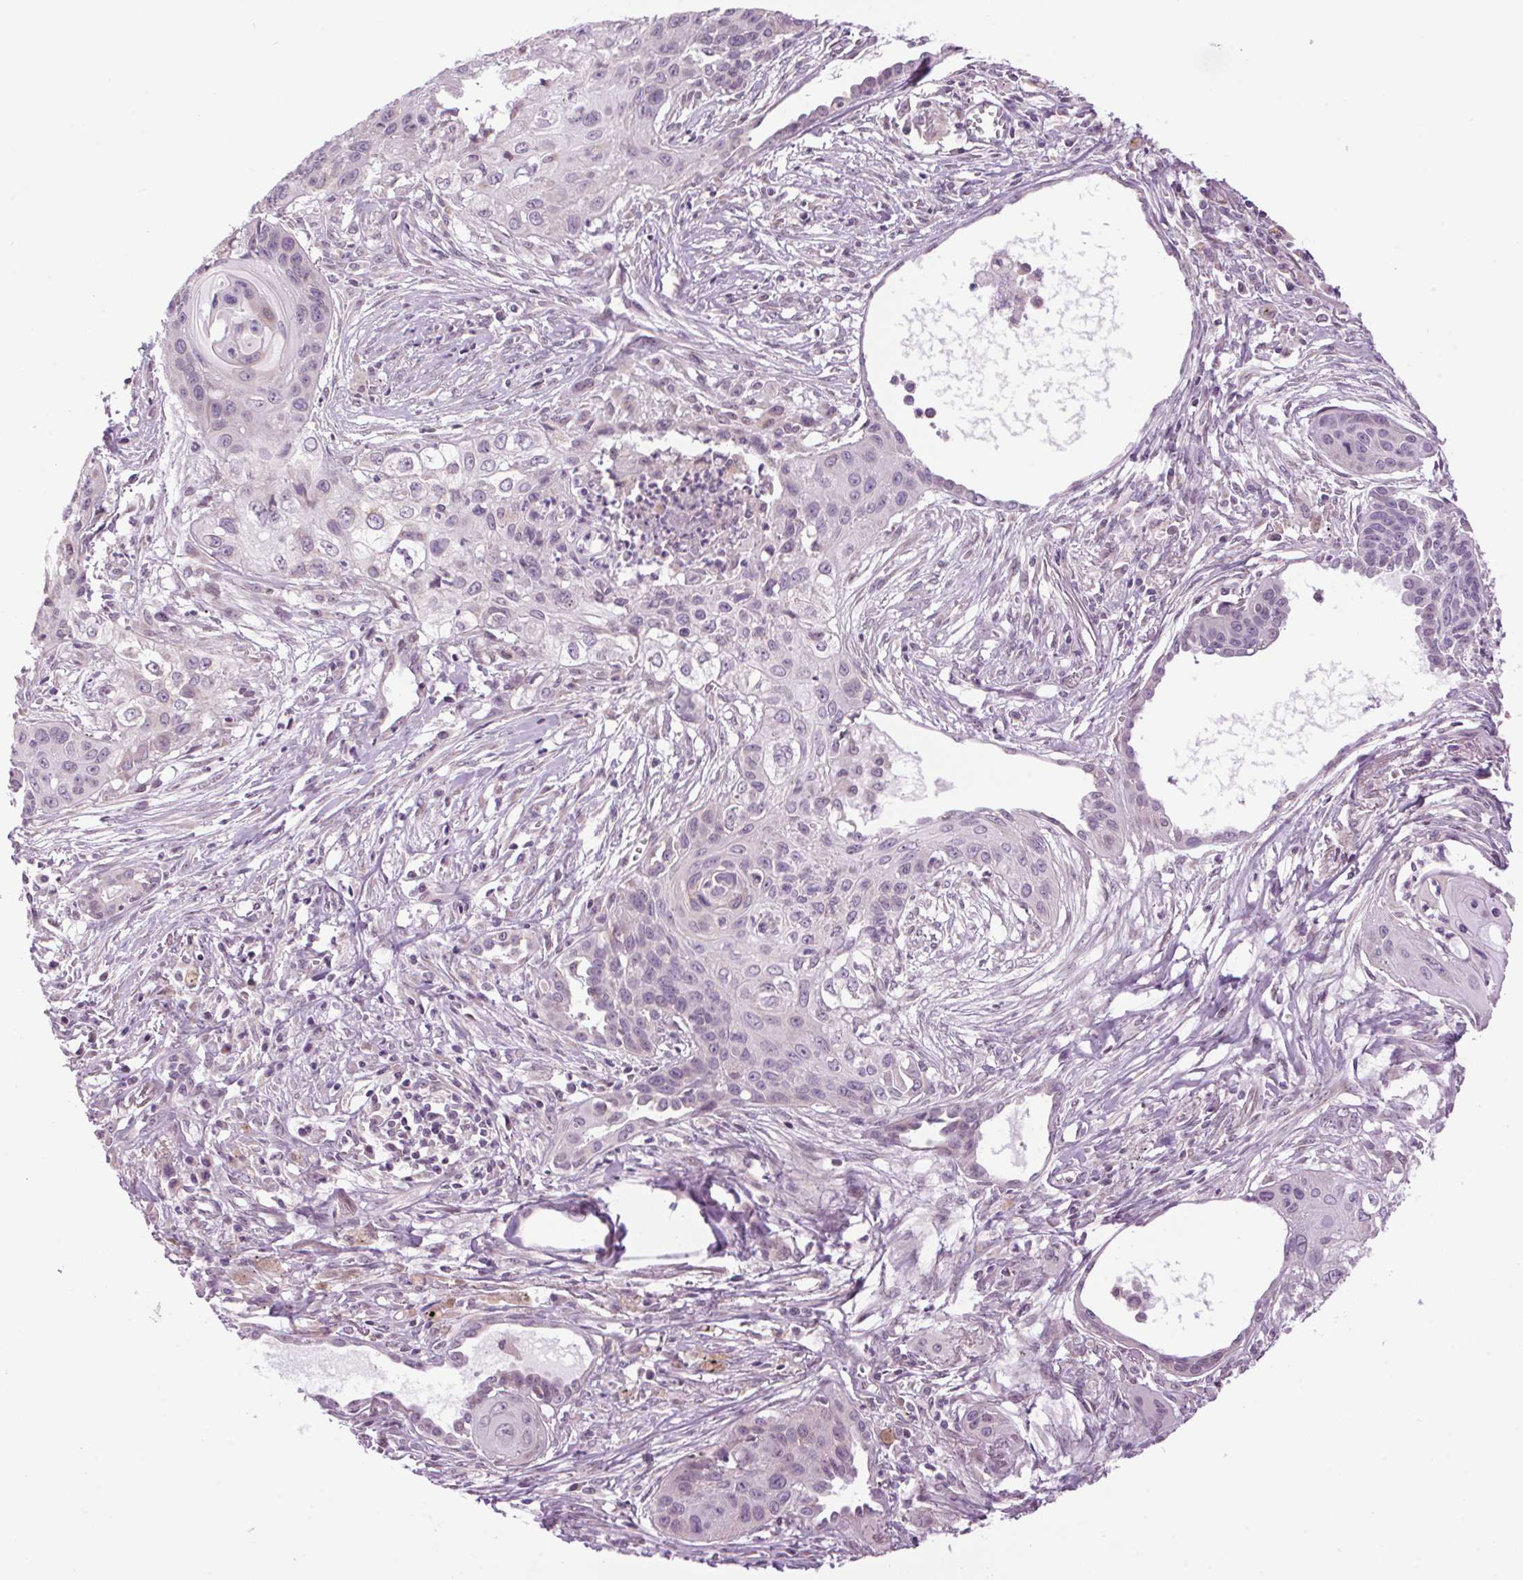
{"staining": {"intensity": "negative", "quantity": "none", "location": "none"}, "tissue": "lung cancer", "cell_type": "Tumor cells", "image_type": "cancer", "snomed": [{"axis": "morphology", "description": "Squamous cell carcinoma, NOS"}, {"axis": "topography", "description": "Lung"}], "caption": "IHC of squamous cell carcinoma (lung) demonstrates no expression in tumor cells.", "gene": "SMIM13", "patient": {"sex": "male", "age": 71}}